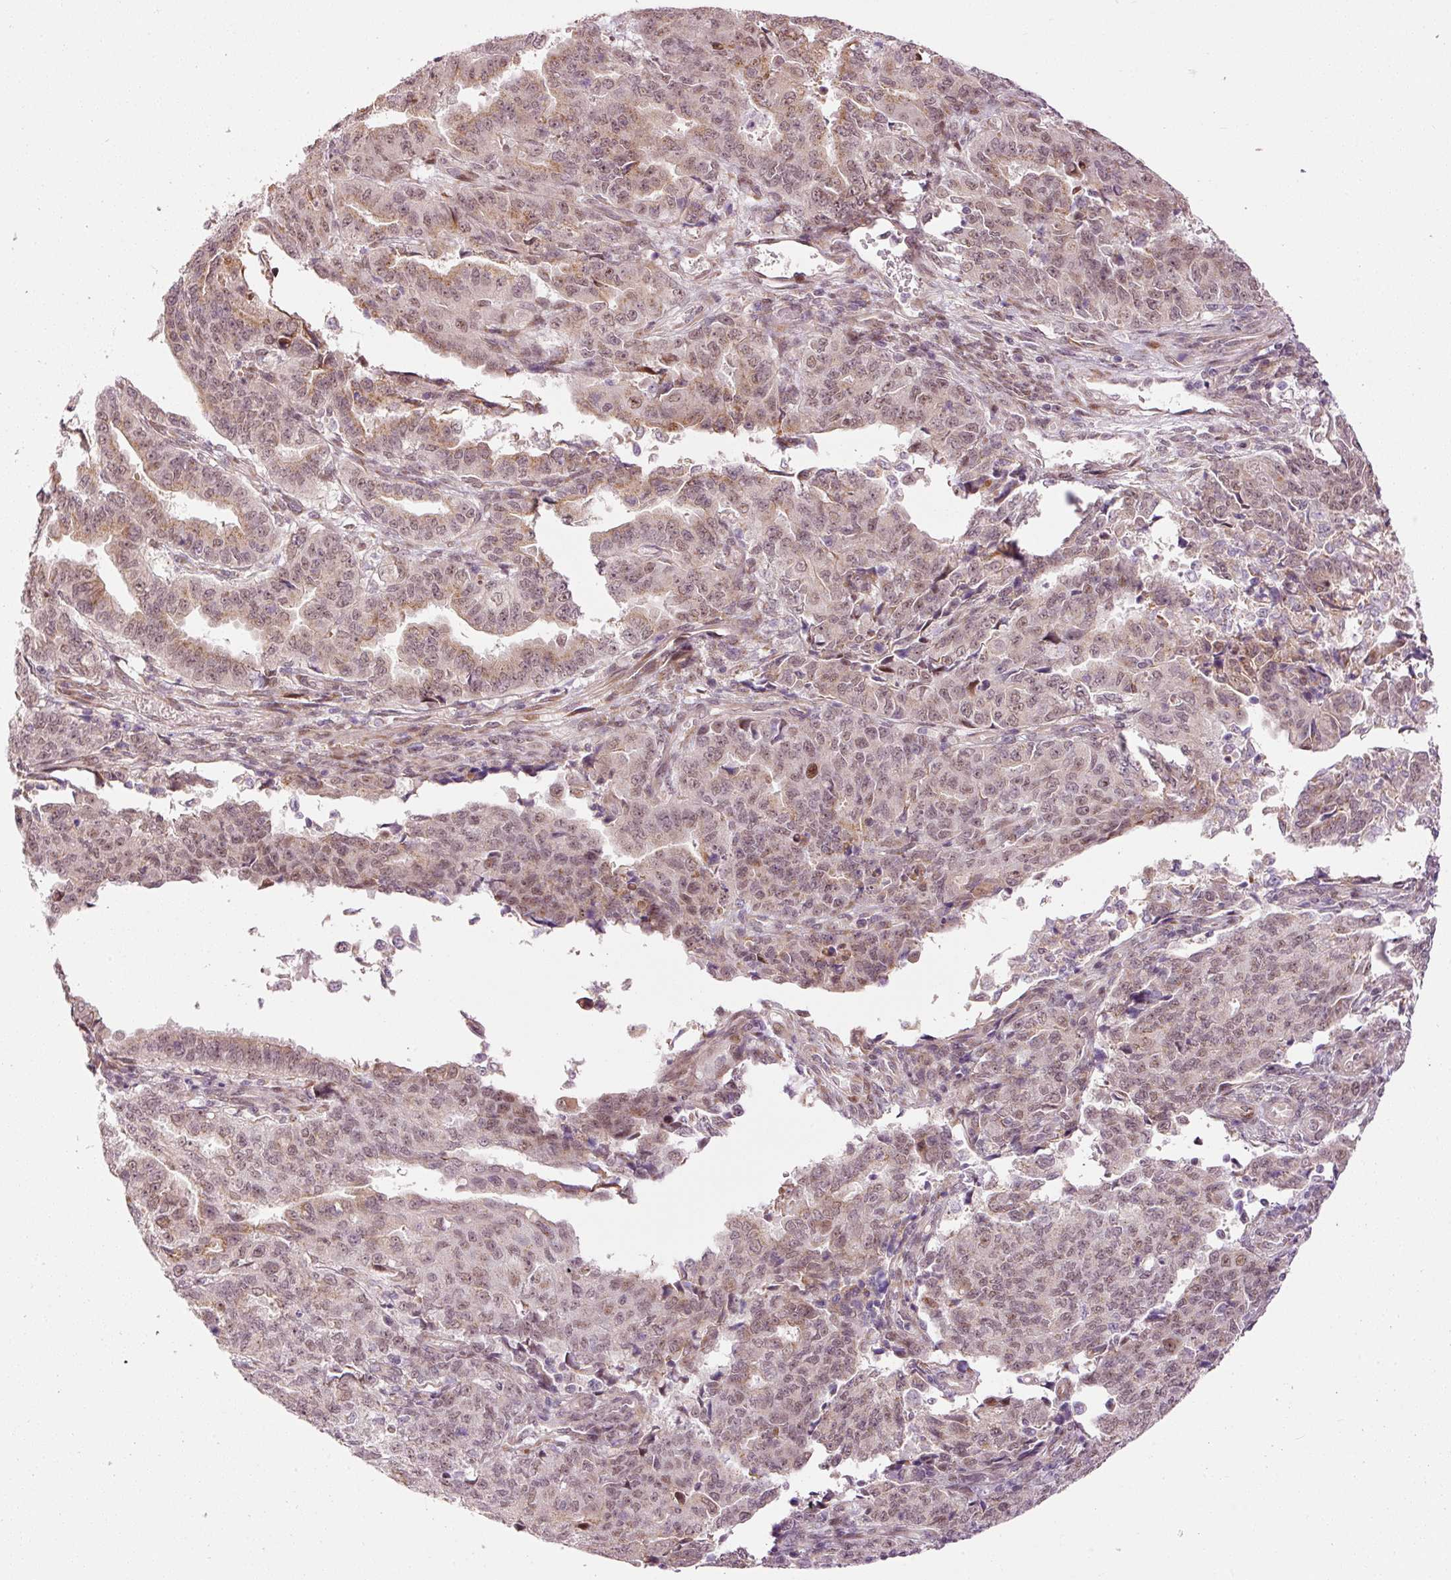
{"staining": {"intensity": "moderate", "quantity": "25%-75%", "location": "cytoplasmic/membranous,nuclear"}, "tissue": "endometrial cancer", "cell_type": "Tumor cells", "image_type": "cancer", "snomed": [{"axis": "morphology", "description": "Adenocarcinoma, NOS"}, {"axis": "topography", "description": "Endometrium"}], "caption": "Human endometrial cancer (adenocarcinoma) stained with a protein marker demonstrates moderate staining in tumor cells.", "gene": "ANKRD20A1", "patient": {"sex": "female", "age": 50}}